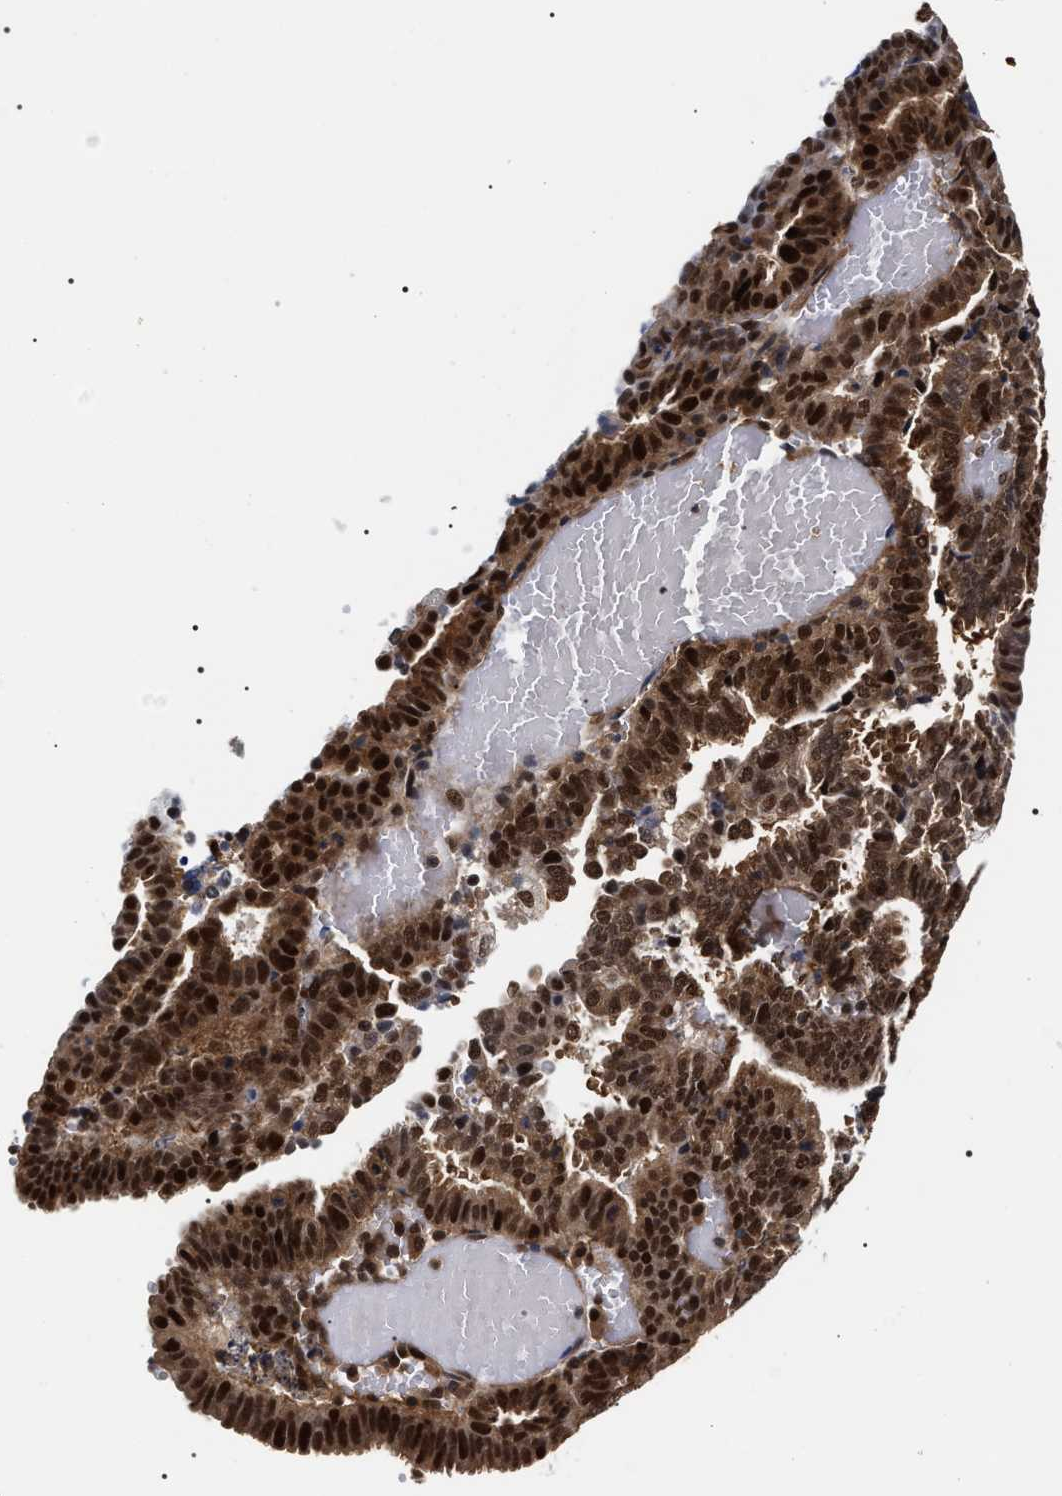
{"staining": {"intensity": "strong", "quantity": ">75%", "location": "cytoplasmic/membranous,nuclear"}, "tissue": "endometrial cancer", "cell_type": "Tumor cells", "image_type": "cancer", "snomed": [{"axis": "morphology", "description": "Adenocarcinoma, NOS"}, {"axis": "topography", "description": "Uterus"}], "caption": "Adenocarcinoma (endometrial) stained for a protein (brown) displays strong cytoplasmic/membranous and nuclear positive staining in approximately >75% of tumor cells.", "gene": "BAG6", "patient": {"sex": "female", "age": 83}}